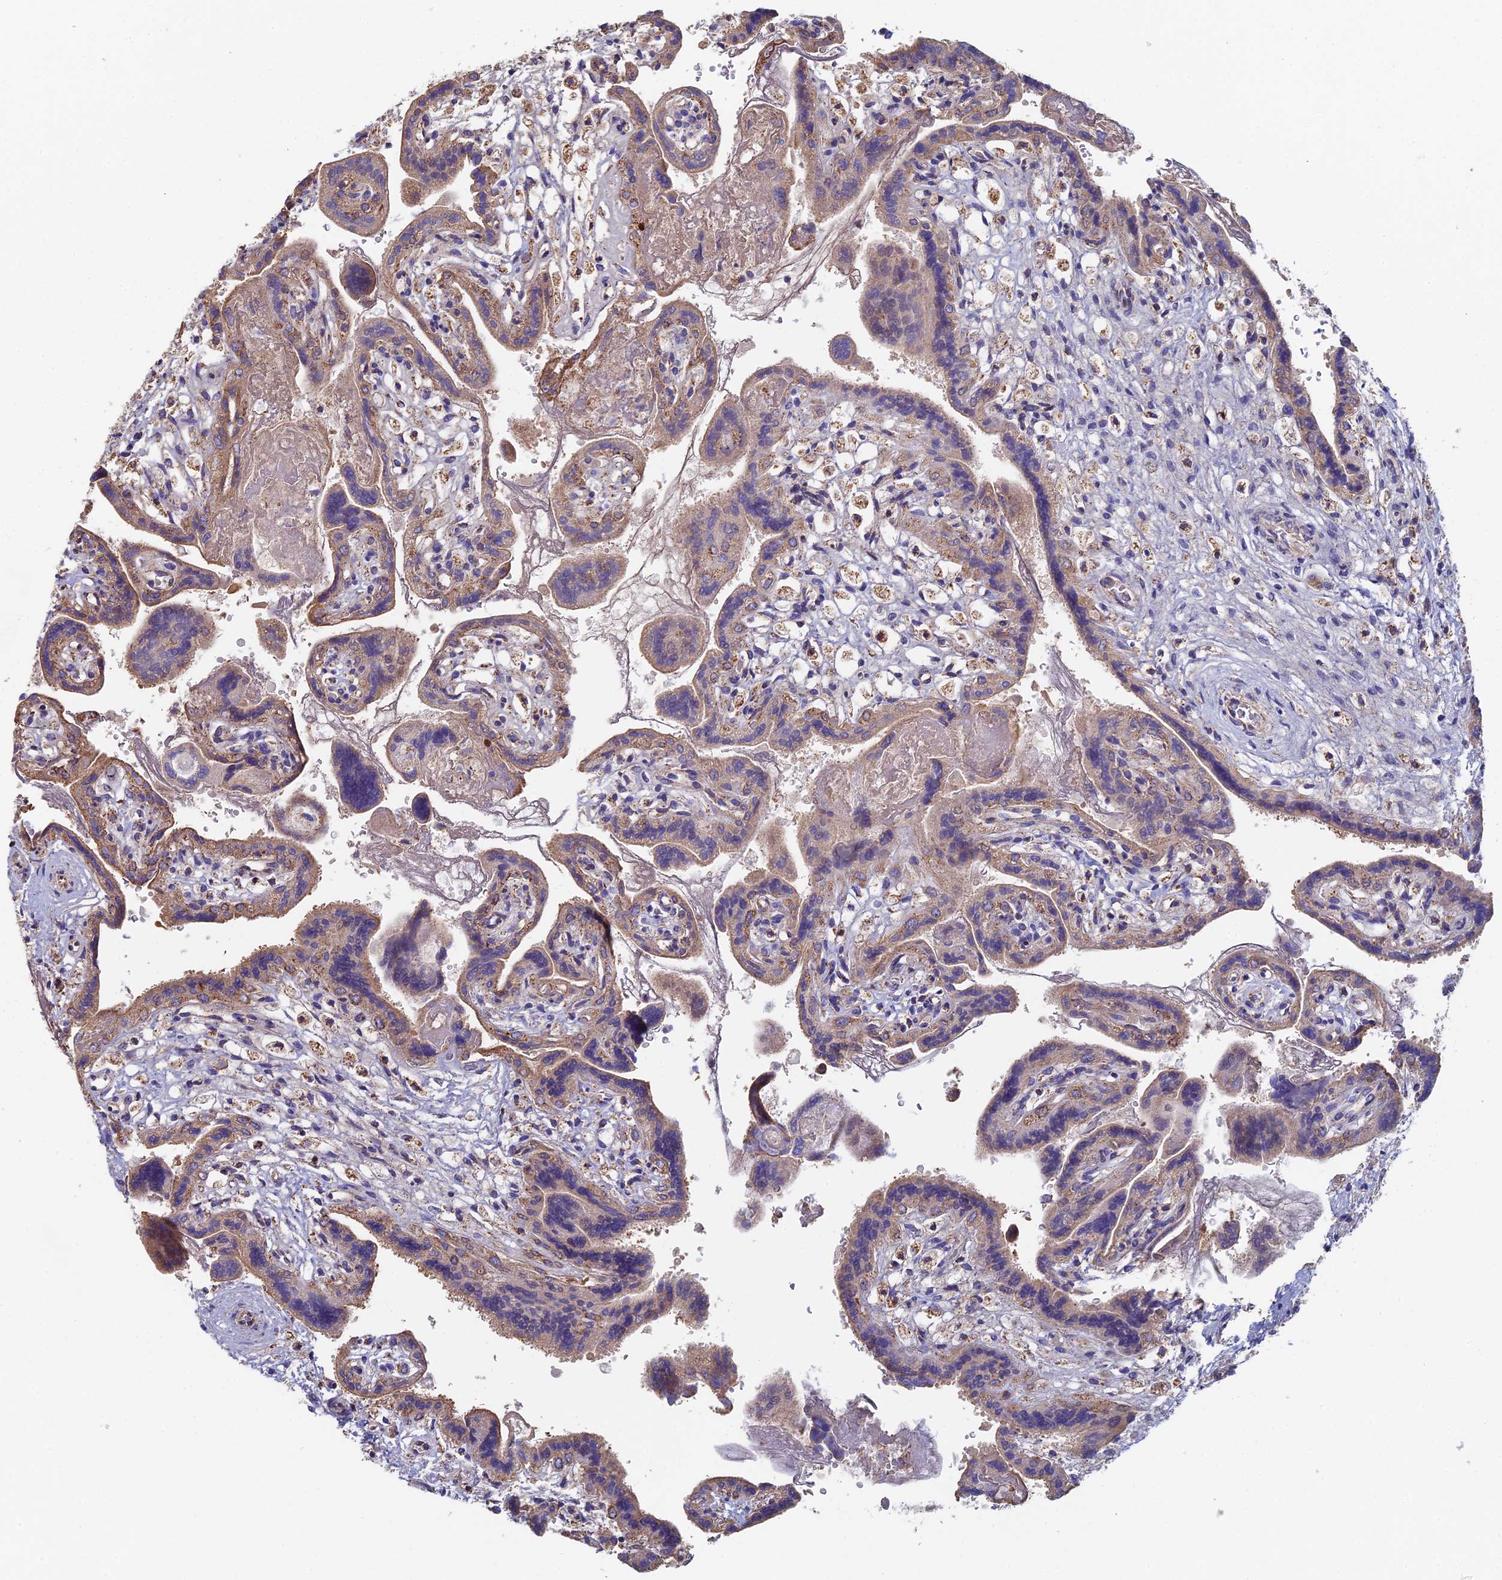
{"staining": {"intensity": "moderate", "quantity": ">75%", "location": "cytoplasmic/membranous"}, "tissue": "placenta", "cell_type": "Decidual cells", "image_type": "normal", "snomed": [{"axis": "morphology", "description": "Normal tissue, NOS"}, {"axis": "topography", "description": "Placenta"}], "caption": "Moderate cytoplasmic/membranous protein staining is appreciated in approximately >75% of decidual cells in placenta. (IHC, brightfield microscopy, high magnification).", "gene": "SPOCK2", "patient": {"sex": "female", "age": 37}}